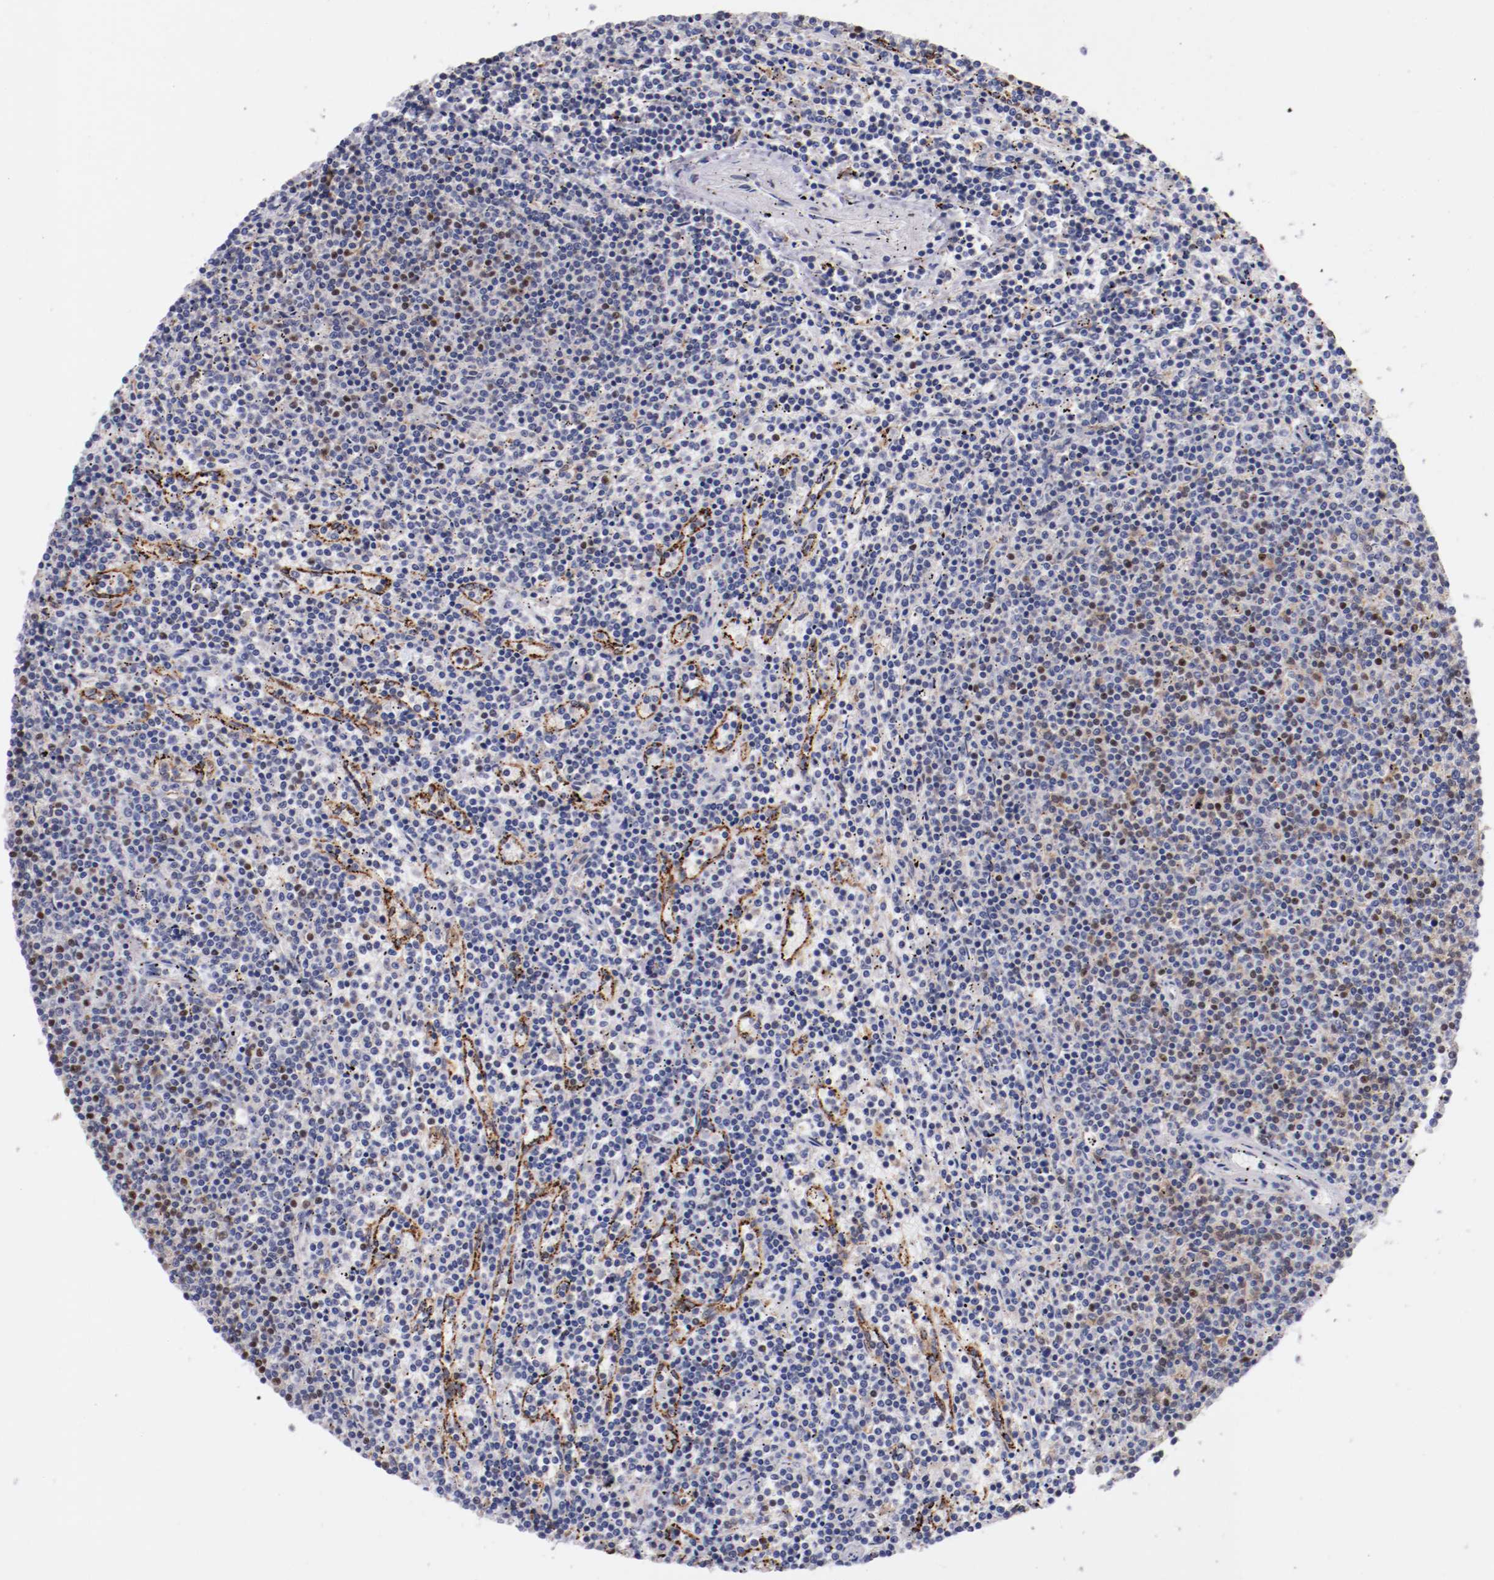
{"staining": {"intensity": "negative", "quantity": "none", "location": "none"}, "tissue": "lymphoma", "cell_type": "Tumor cells", "image_type": "cancer", "snomed": [{"axis": "morphology", "description": "Malignant lymphoma, non-Hodgkin's type, Low grade"}, {"axis": "topography", "description": "Spleen"}], "caption": "IHC of human lymphoma displays no positivity in tumor cells. (Stains: DAB IHC with hematoxylin counter stain, Microscopy: brightfield microscopy at high magnification).", "gene": "SRF", "patient": {"sex": "female", "age": 50}}